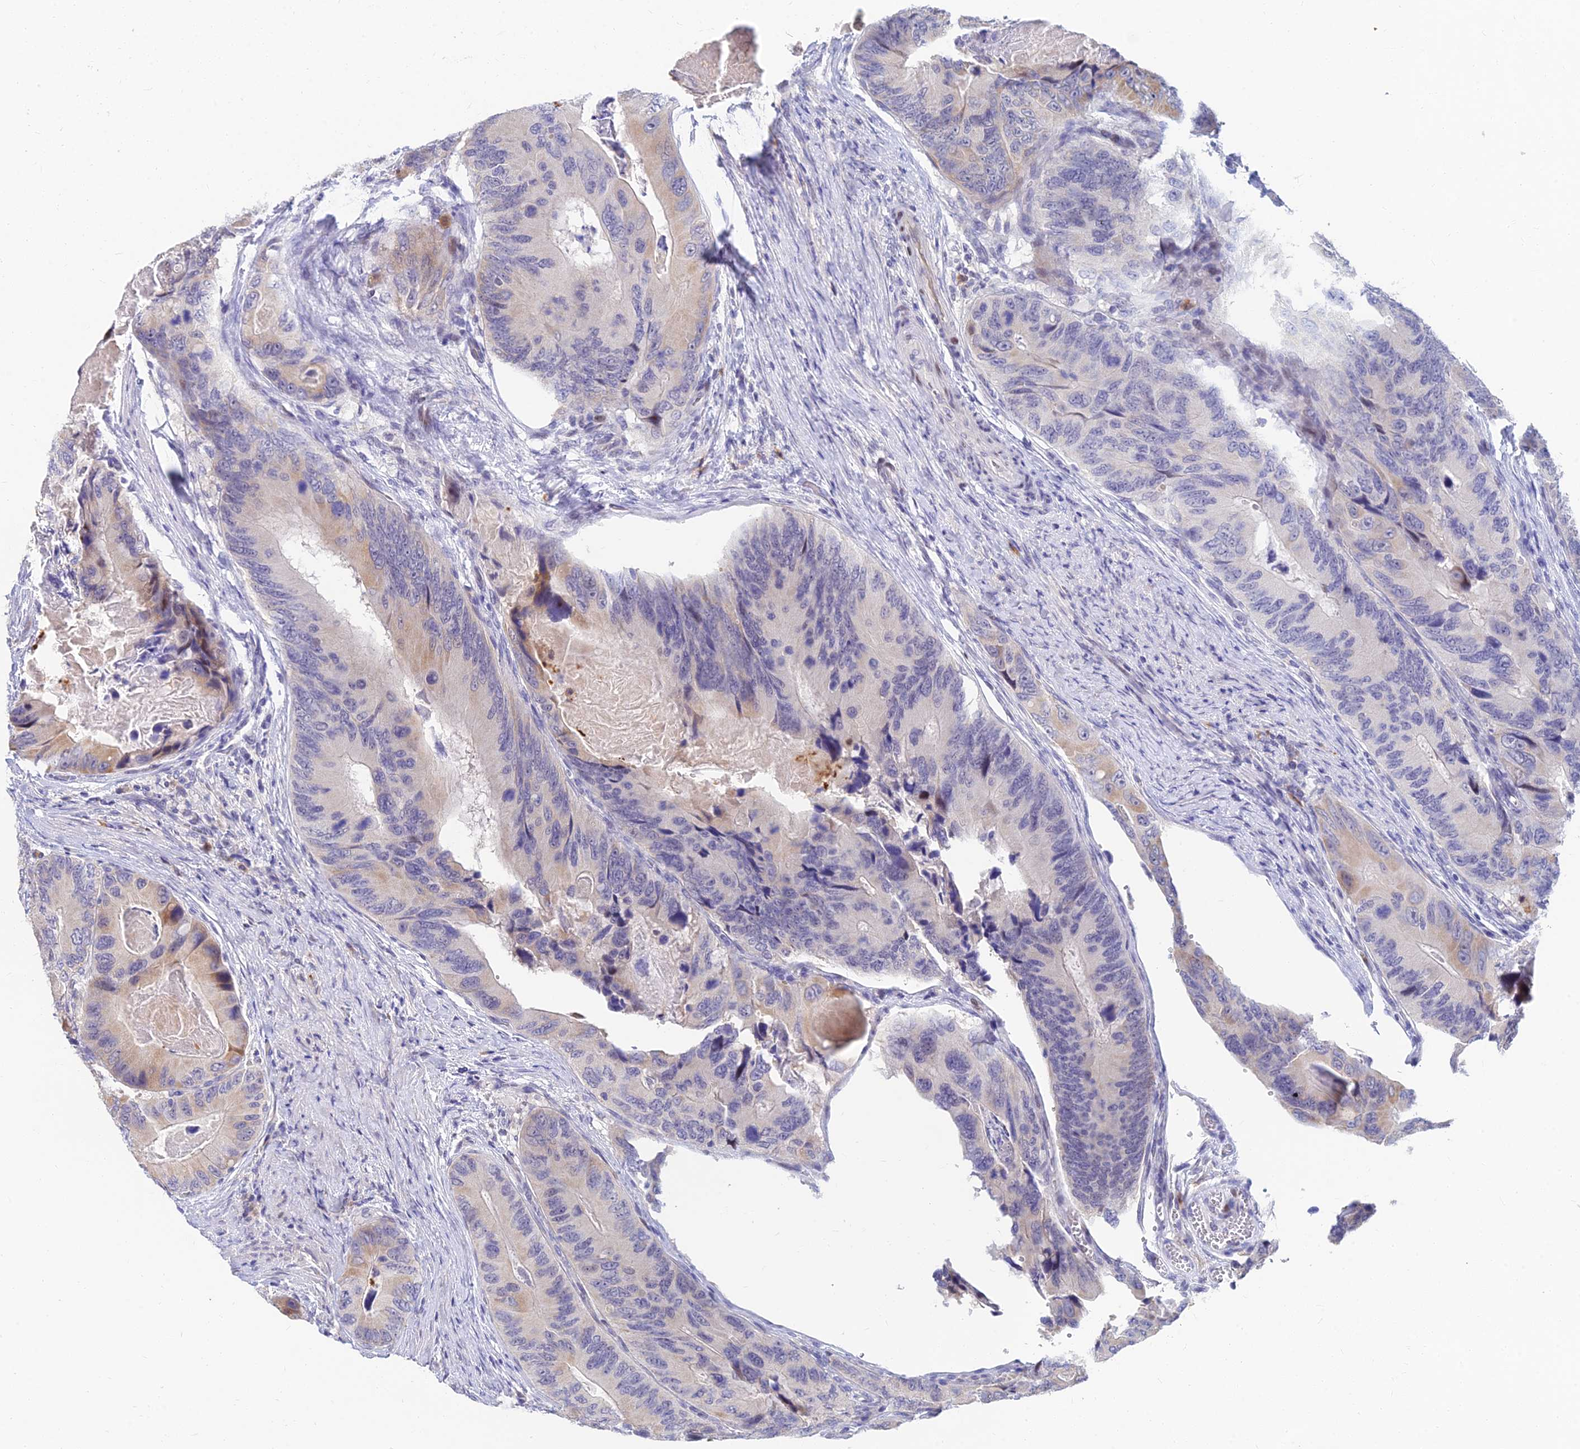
{"staining": {"intensity": "weak", "quantity": "<25%", "location": "cytoplasmic/membranous"}, "tissue": "colorectal cancer", "cell_type": "Tumor cells", "image_type": "cancer", "snomed": [{"axis": "morphology", "description": "Adenocarcinoma, NOS"}, {"axis": "topography", "description": "Colon"}], "caption": "Immunohistochemistry (IHC) micrograph of neoplastic tissue: human colorectal adenocarcinoma stained with DAB (3,3'-diaminobenzidine) shows no significant protein expression in tumor cells.", "gene": "GOLGA6D", "patient": {"sex": "male", "age": 84}}